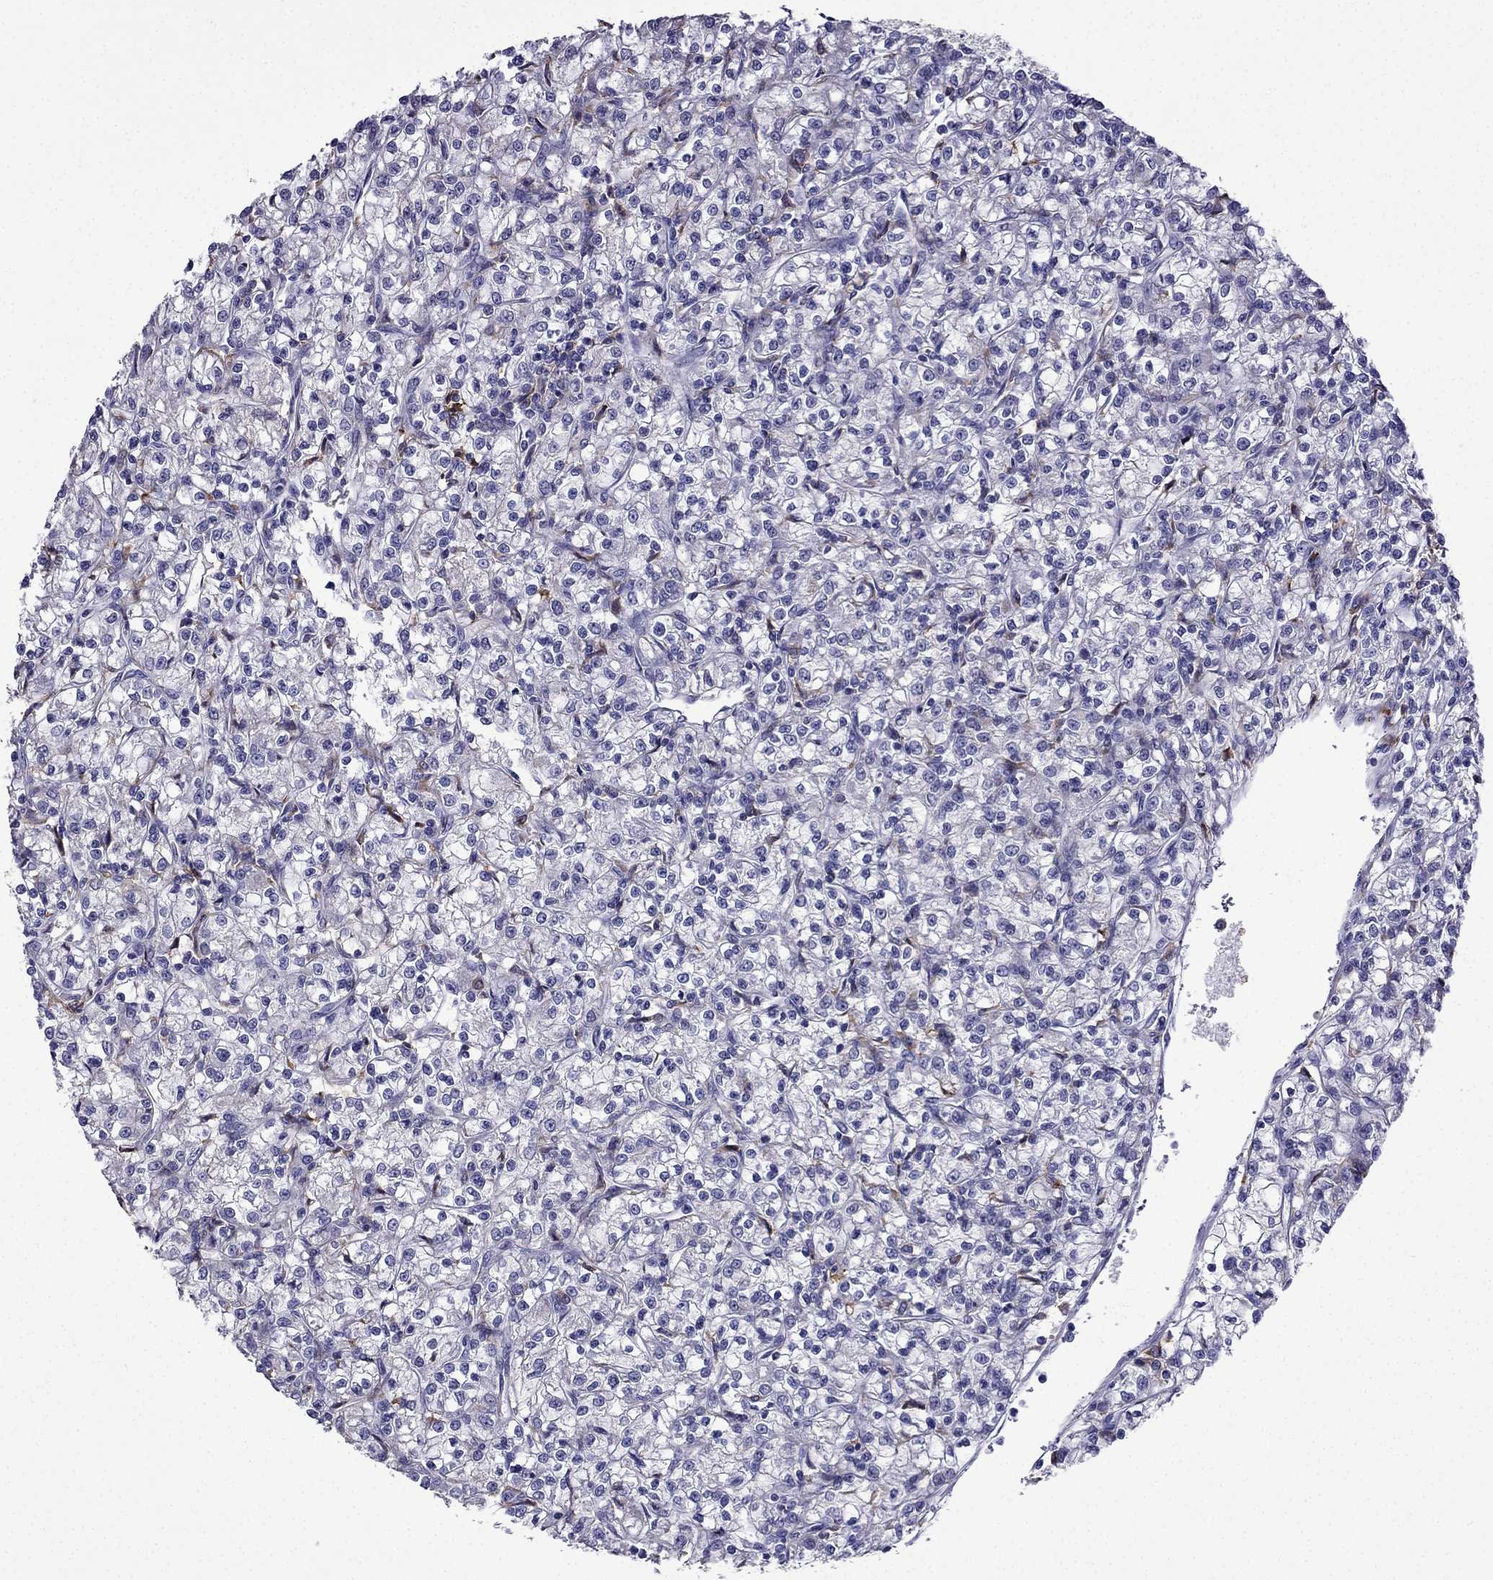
{"staining": {"intensity": "negative", "quantity": "none", "location": "none"}, "tissue": "renal cancer", "cell_type": "Tumor cells", "image_type": "cancer", "snomed": [{"axis": "morphology", "description": "Adenocarcinoma, NOS"}, {"axis": "topography", "description": "Kidney"}], "caption": "Tumor cells are negative for protein expression in human renal cancer.", "gene": "TSSK4", "patient": {"sex": "female", "age": 59}}